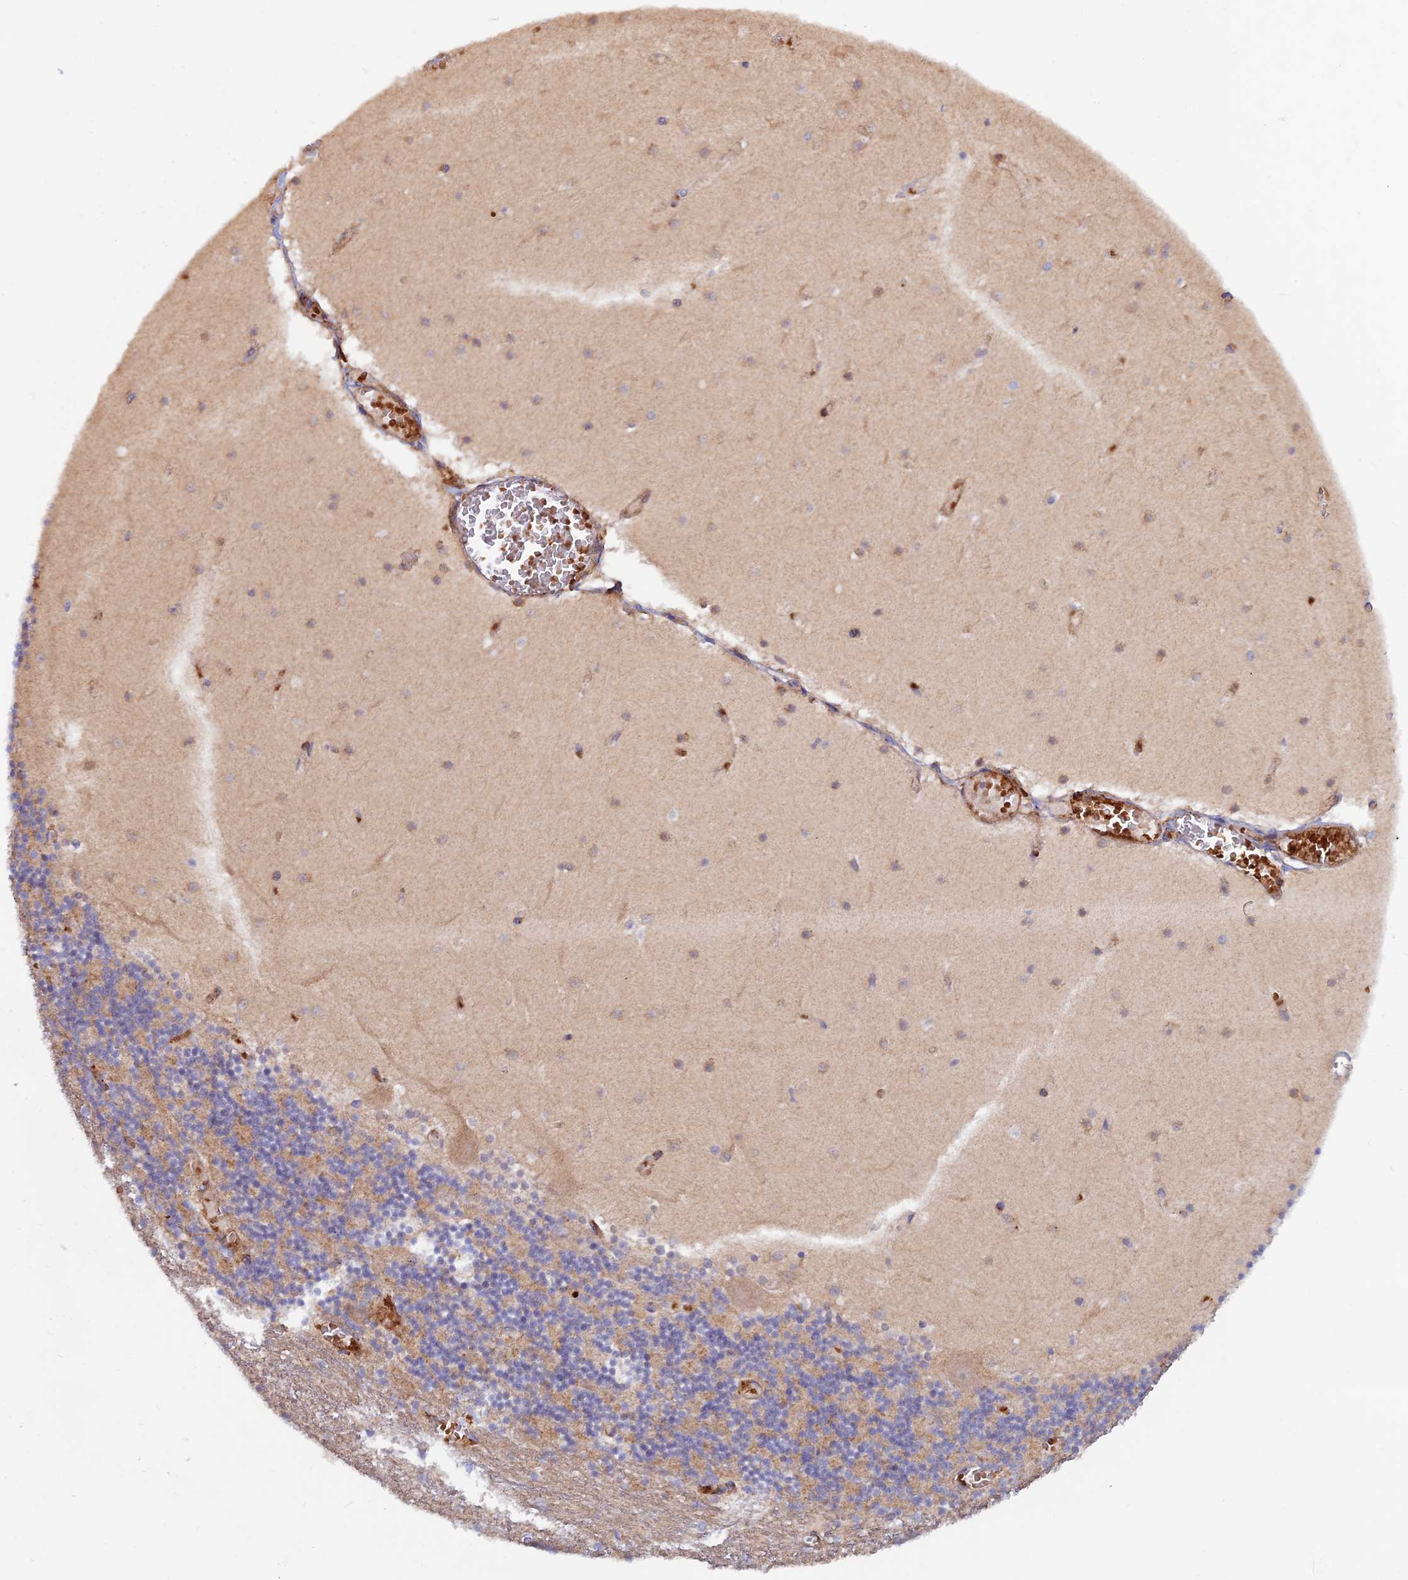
{"staining": {"intensity": "weak", "quantity": "<25%", "location": "cytoplasmic/membranous"}, "tissue": "cerebellum", "cell_type": "Cells in granular layer", "image_type": "normal", "snomed": [{"axis": "morphology", "description": "Normal tissue, NOS"}, {"axis": "topography", "description": "Cerebellum"}], "caption": "DAB immunohistochemical staining of benign cerebellum demonstrates no significant positivity in cells in granular layer. Brightfield microscopy of immunohistochemistry stained with DAB (3,3'-diaminobenzidine) (brown) and hematoxylin (blue), captured at high magnification.", "gene": "GMCL1", "patient": {"sex": "female", "age": 28}}